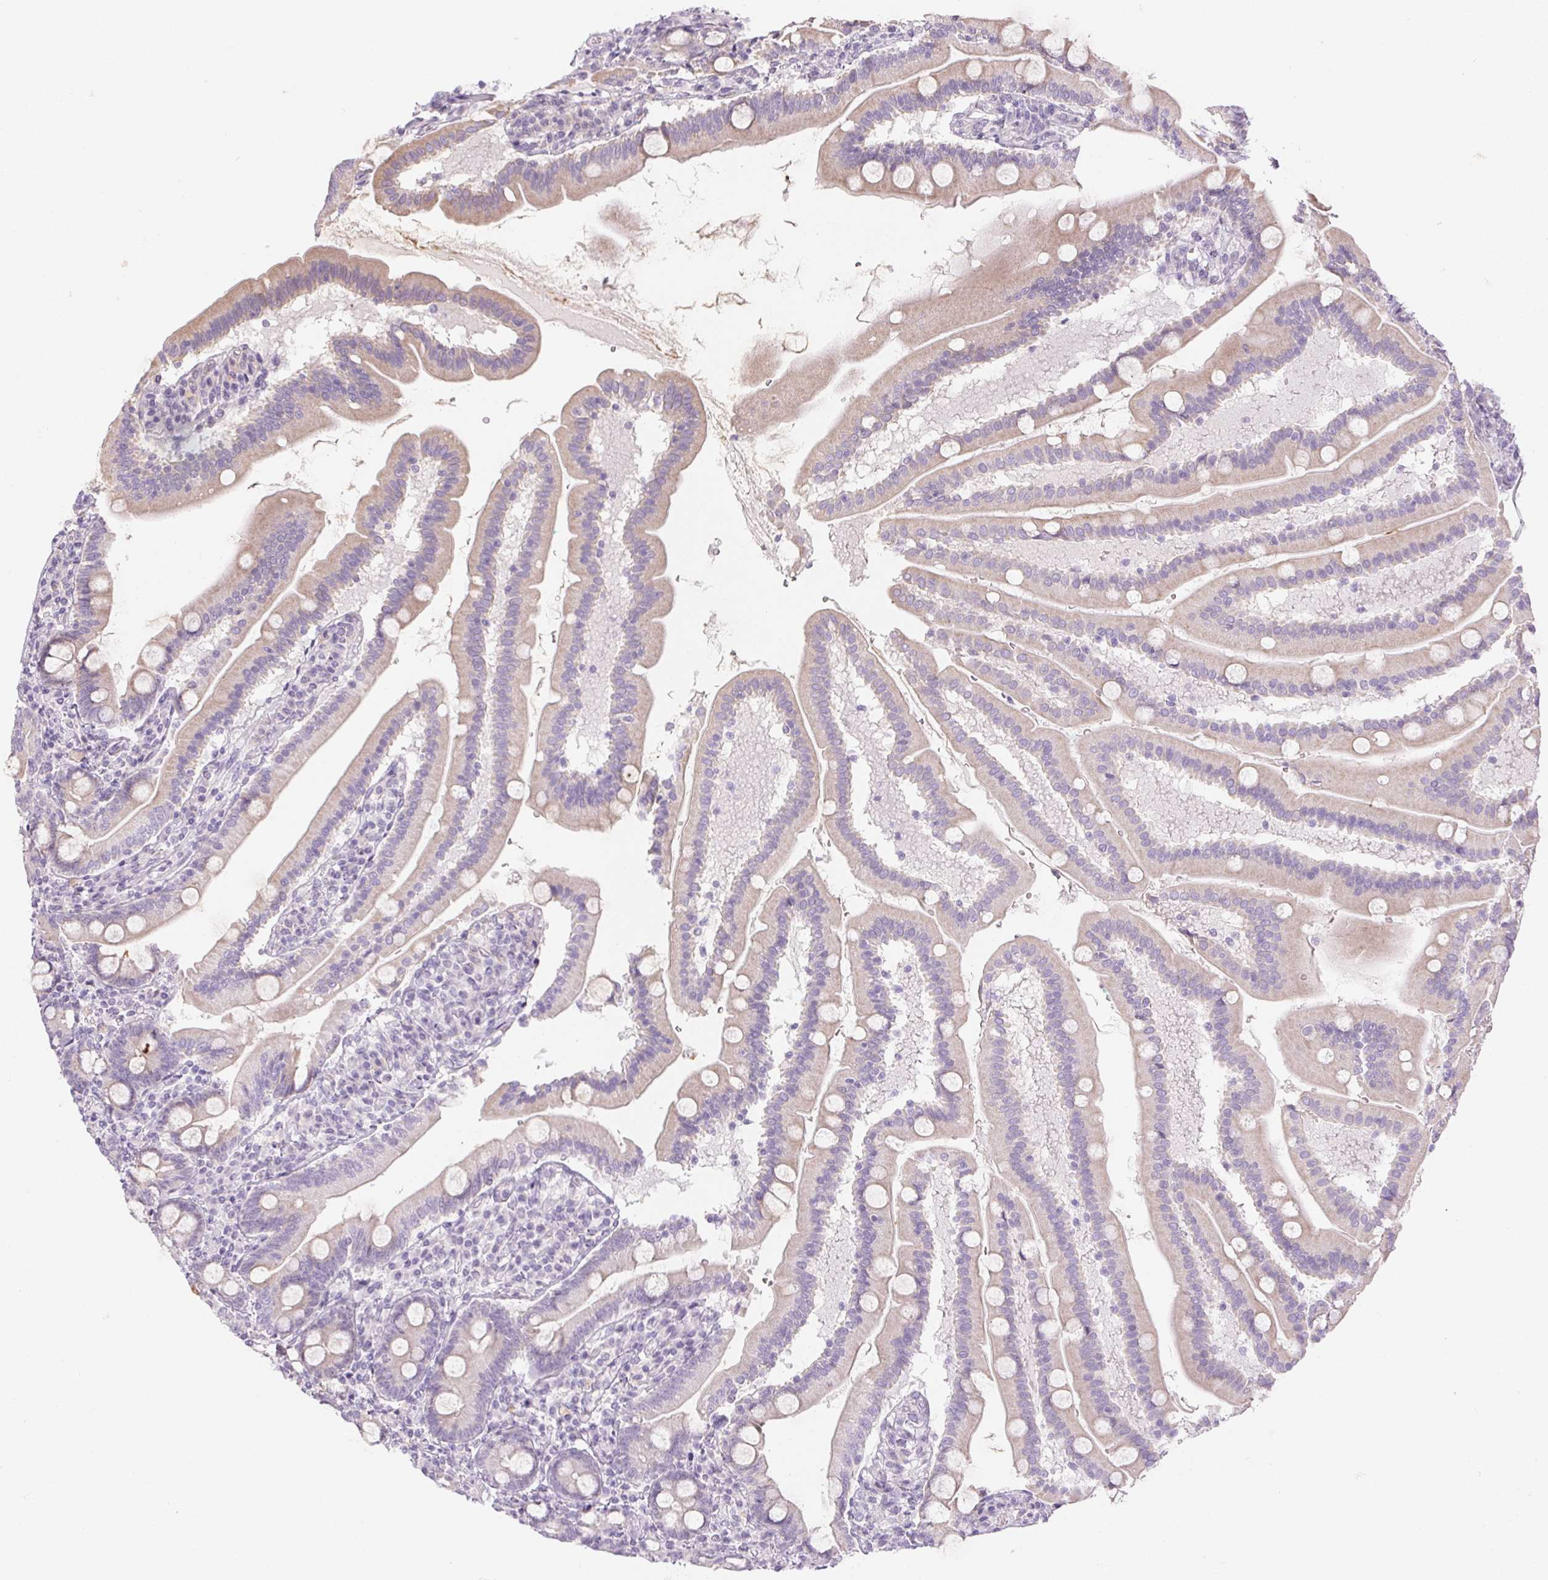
{"staining": {"intensity": "weak", "quantity": "<25%", "location": "cytoplasmic/membranous"}, "tissue": "duodenum", "cell_type": "Glandular cells", "image_type": "normal", "snomed": [{"axis": "morphology", "description": "Normal tissue, NOS"}, {"axis": "topography", "description": "Duodenum"}], "caption": "Glandular cells show no significant protein positivity in unremarkable duodenum. The staining was performed using DAB to visualize the protein expression in brown, while the nuclei were stained in blue with hematoxylin (Magnification: 20x).", "gene": "CTCFL", "patient": {"sex": "female", "age": 67}}